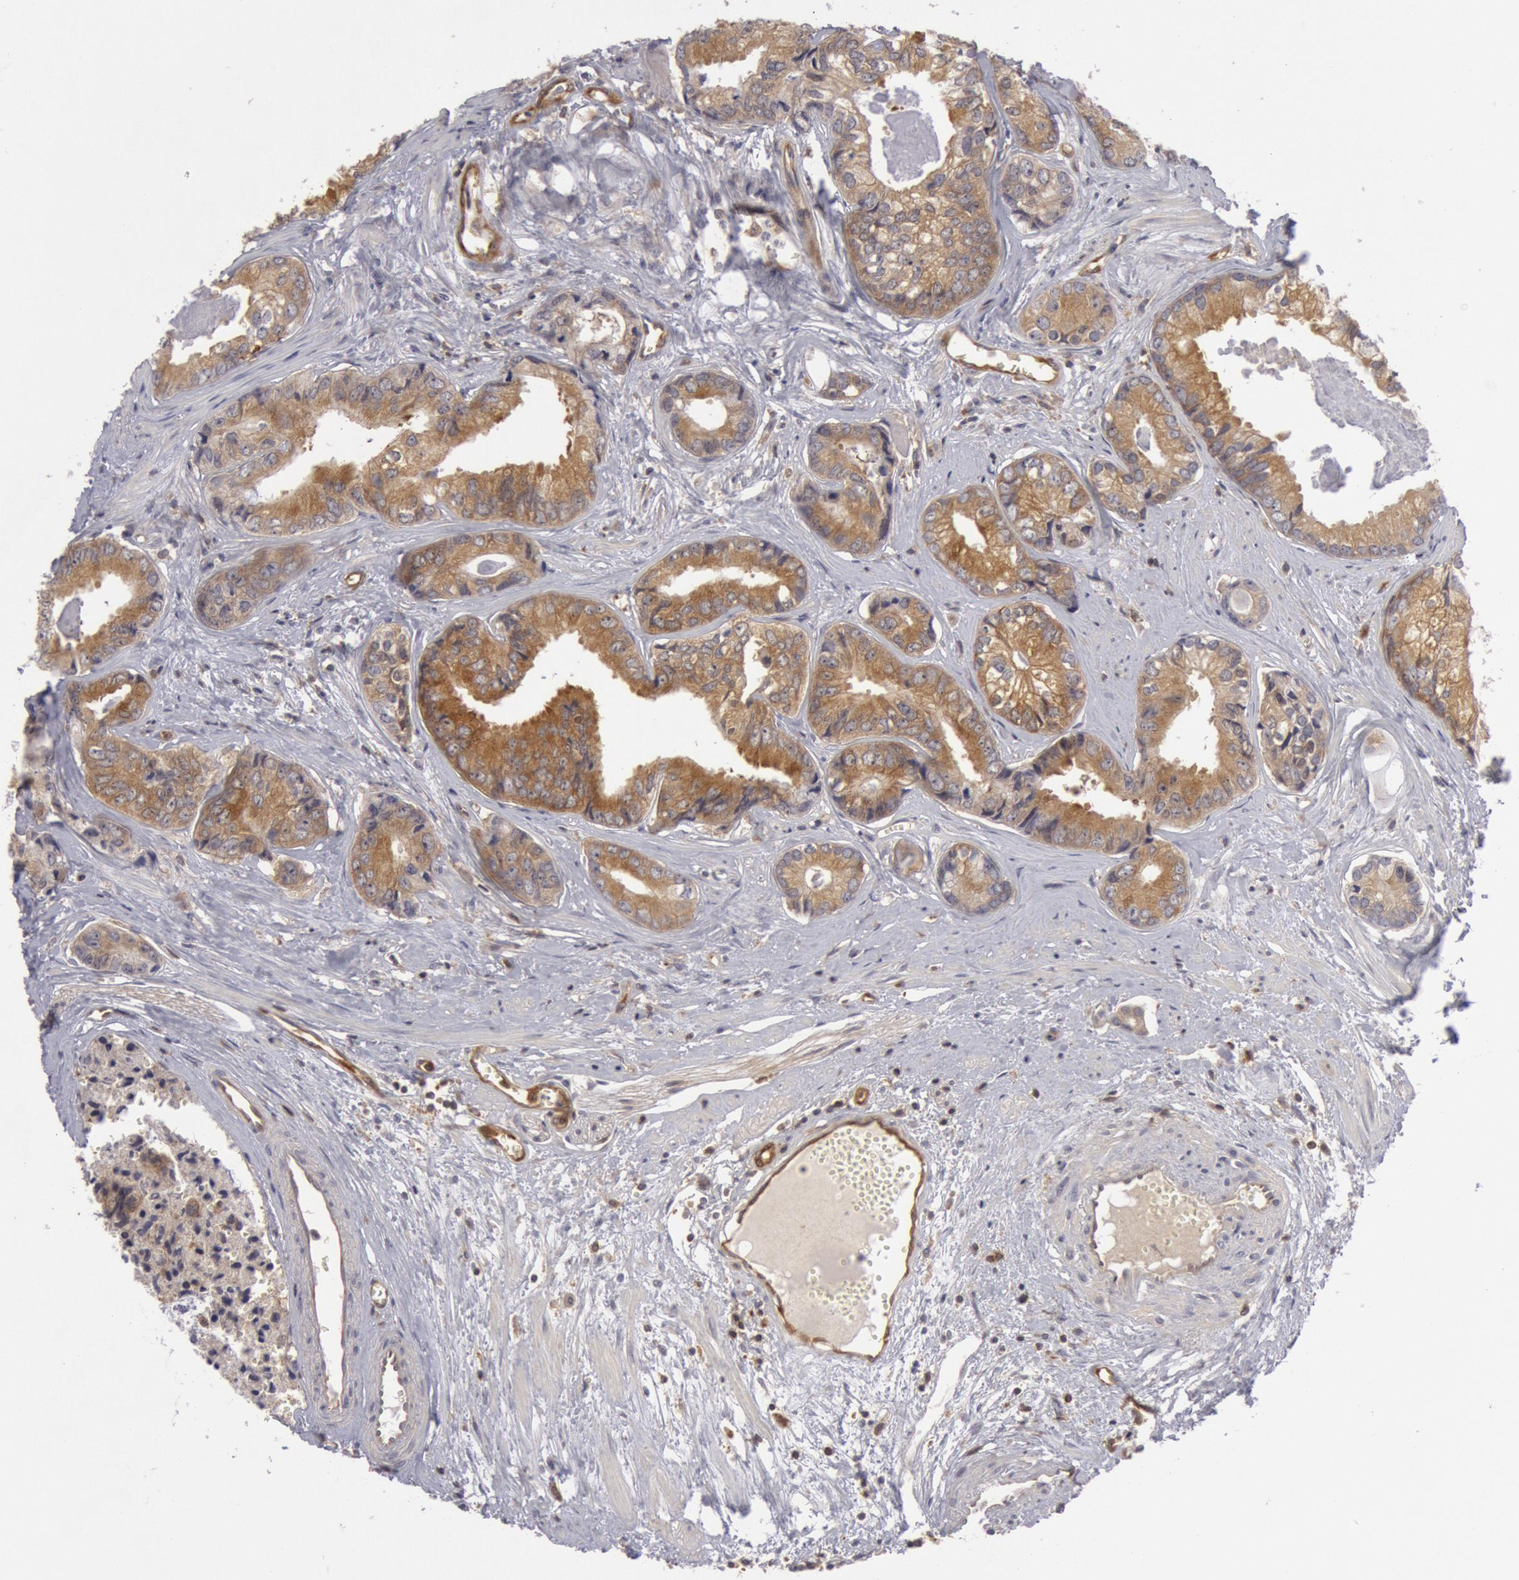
{"staining": {"intensity": "weak", "quantity": ">75%", "location": "cytoplasmic/membranous"}, "tissue": "prostate cancer", "cell_type": "Tumor cells", "image_type": "cancer", "snomed": [{"axis": "morphology", "description": "Adenocarcinoma, High grade"}, {"axis": "topography", "description": "Prostate"}], "caption": "Prostate cancer tissue demonstrates weak cytoplasmic/membranous positivity in about >75% of tumor cells, visualized by immunohistochemistry.", "gene": "IKBKB", "patient": {"sex": "male", "age": 56}}